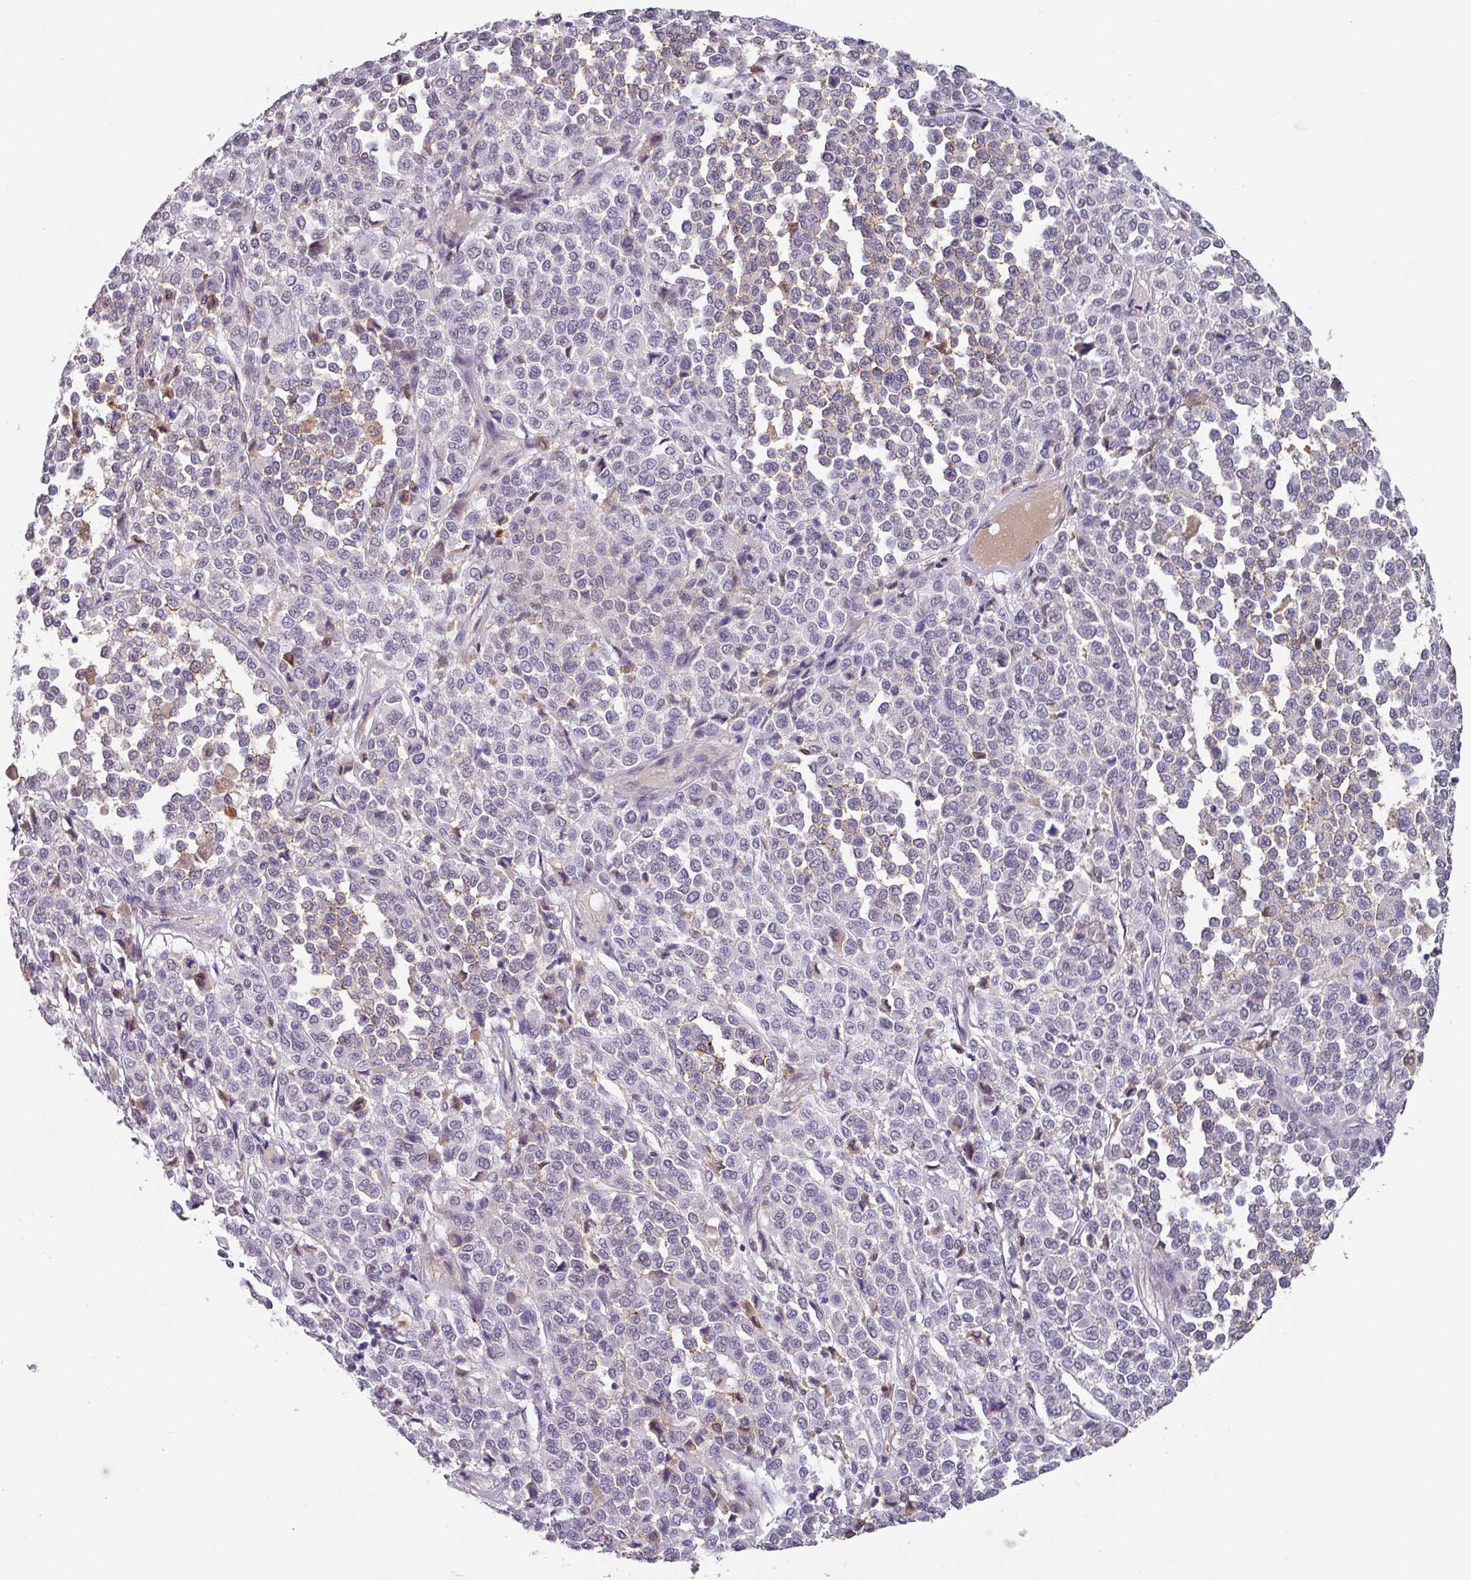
{"staining": {"intensity": "negative", "quantity": "none", "location": "none"}, "tissue": "melanoma", "cell_type": "Tumor cells", "image_type": "cancer", "snomed": [{"axis": "morphology", "description": "Malignant melanoma, Metastatic site"}, {"axis": "topography", "description": "Pancreas"}], "caption": "Immunohistochemistry (IHC) of human malignant melanoma (metastatic site) demonstrates no positivity in tumor cells.", "gene": "C1QB", "patient": {"sex": "female", "age": 30}}